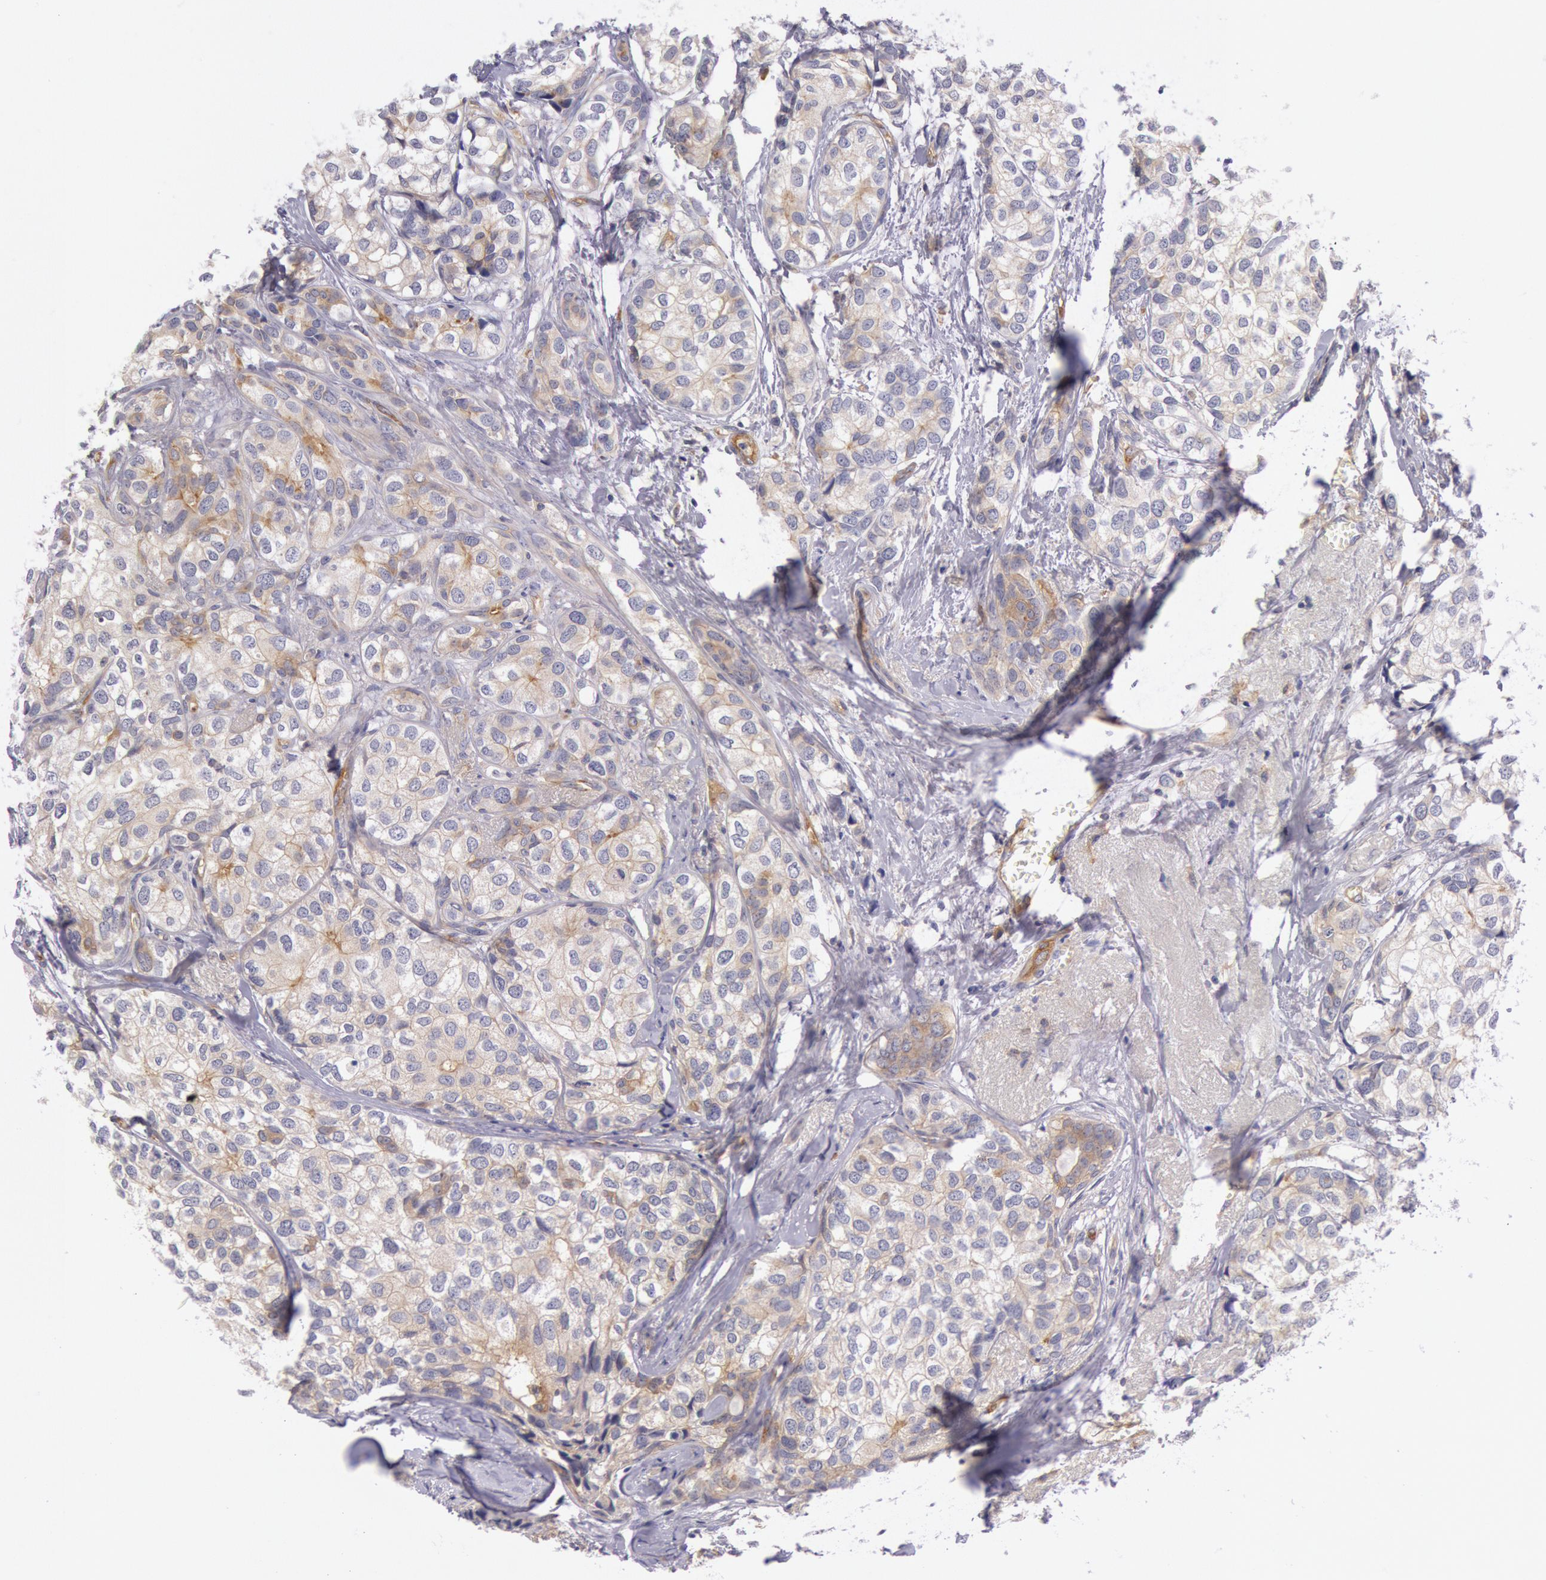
{"staining": {"intensity": "weak", "quantity": "25%-75%", "location": "cytoplasmic/membranous"}, "tissue": "breast cancer", "cell_type": "Tumor cells", "image_type": "cancer", "snomed": [{"axis": "morphology", "description": "Duct carcinoma"}, {"axis": "topography", "description": "Breast"}], "caption": "Breast cancer (invasive ductal carcinoma) stained for a protein (brown) reveals weak cytoplasmic/membranous positive expression in about 25%-75% of tumor cells.", "gene": "MYO5A", "patient": {"sex": "female", "age": 68}}